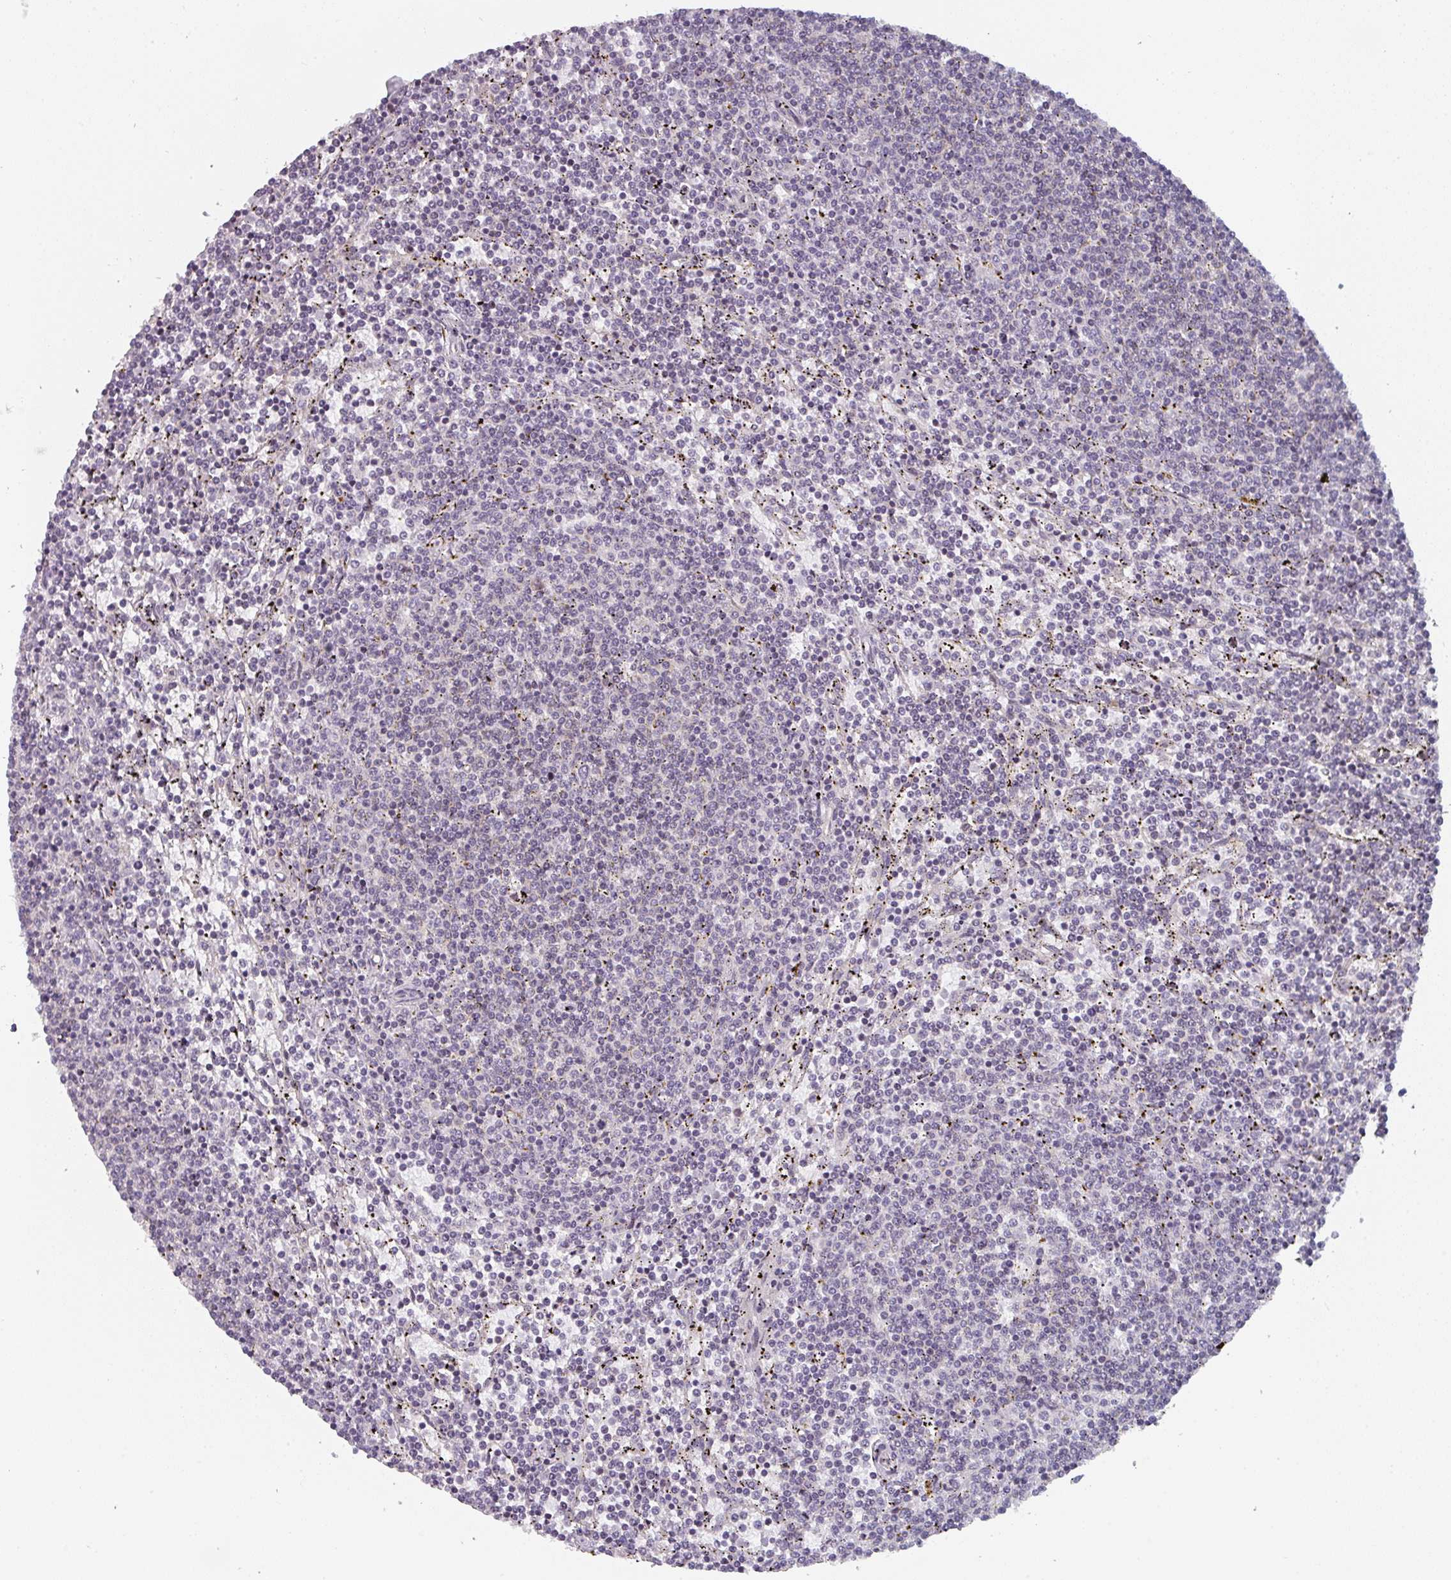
{"staining": {"intensity": "negative", "quantity": "none", "location": "none"}, "tissue": "lymphoma", "cell_type": "Tumor cells", "image_type": "cancer", "snomed": [{"axis": "morphology", "description": "Malignant lymphoma, non-Hodgkin's type, Low grade"}, {"axis": "topography", "description": "Spleen"}], "caption": "A photomicrograph of human lymphoma is negative for staining in tumor cells.", "gene": "TAPT1", "patient": {"sex": "female", "age": 50}}